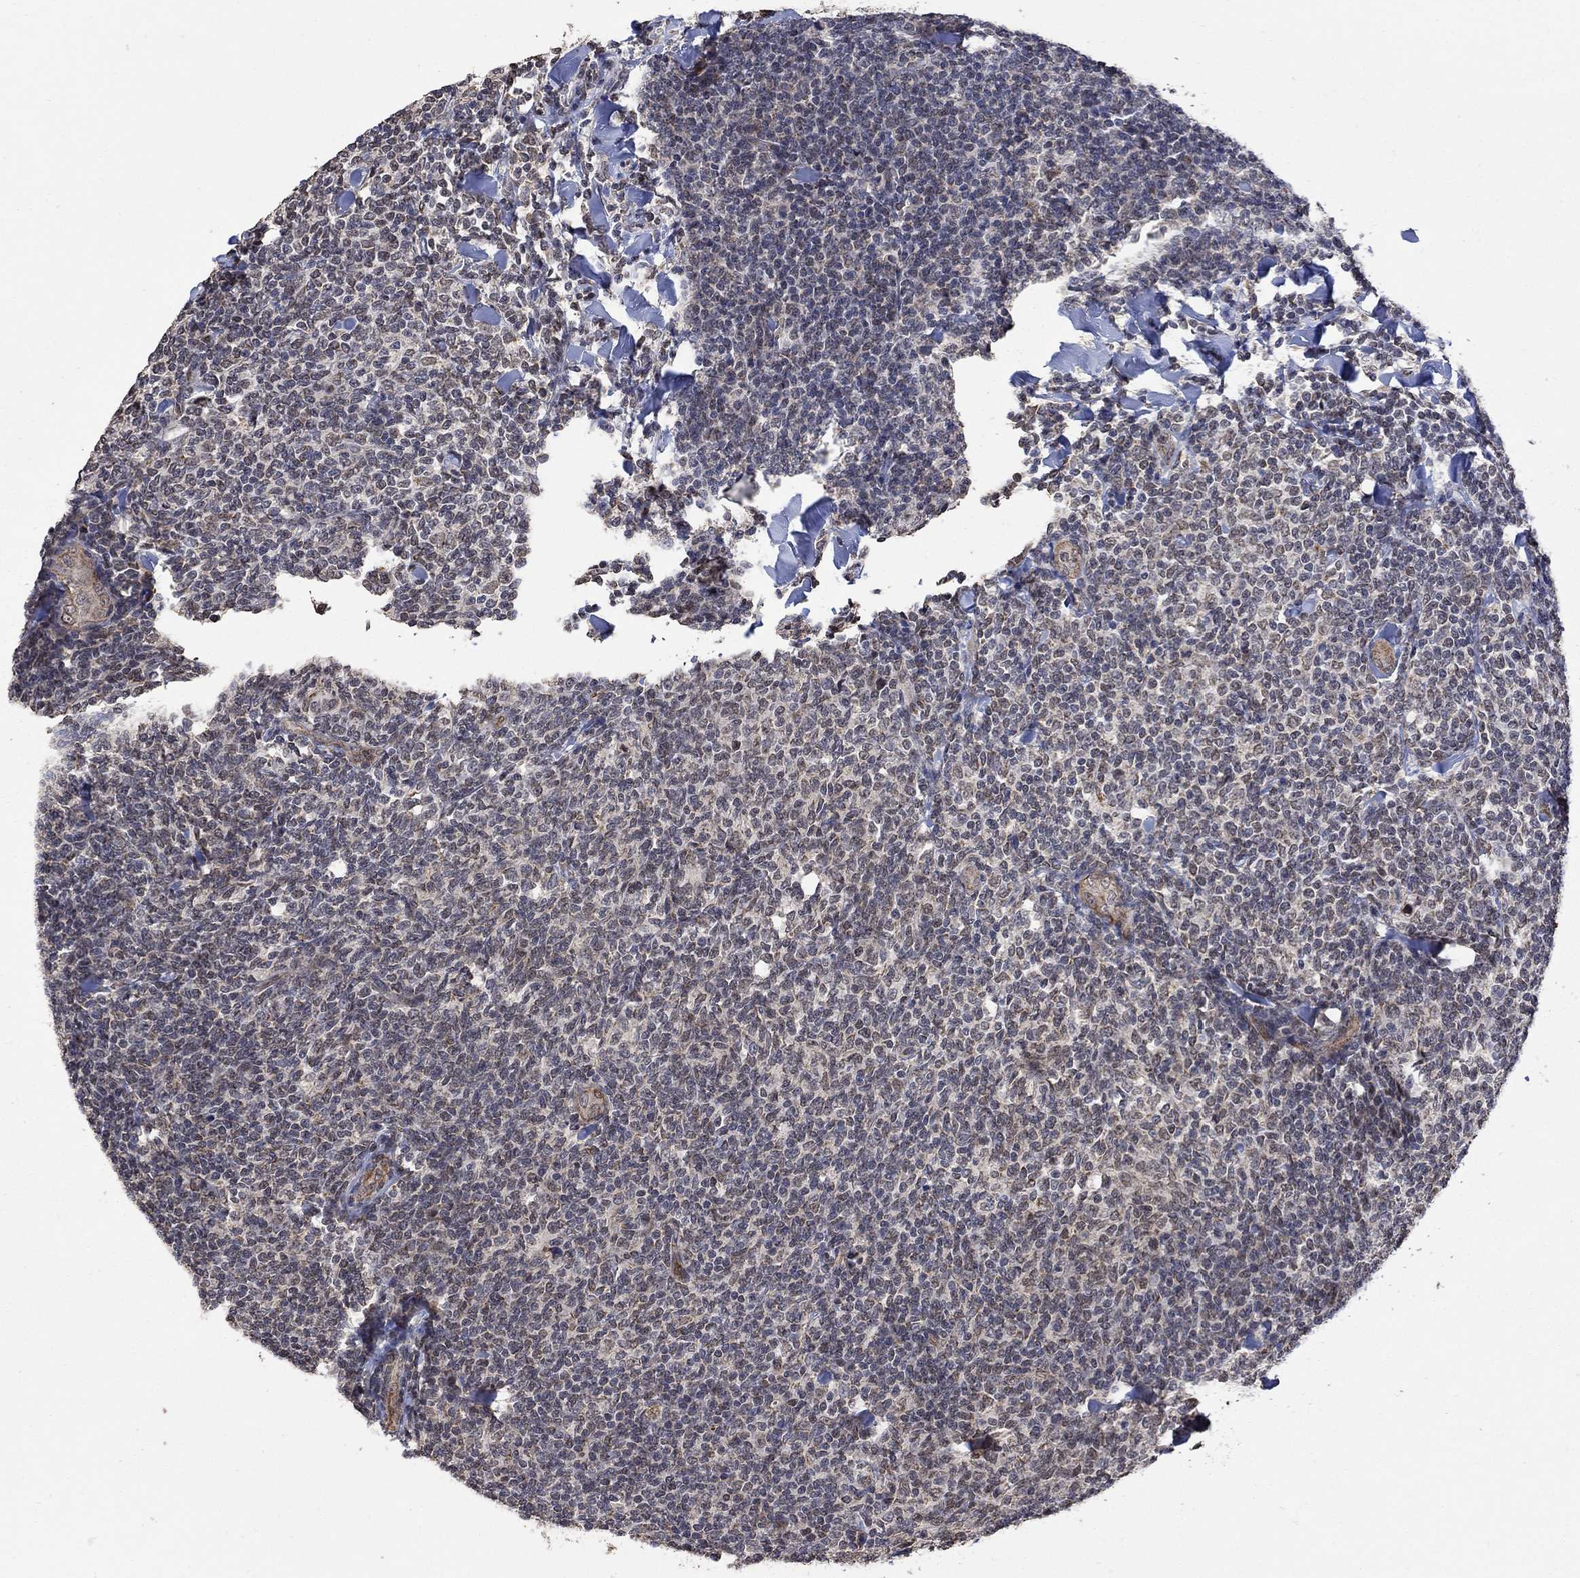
{"staining": {"intensity": "negative", "quantity": "none", "location": "none"}, "tissue": "lymphoma", "cell_type": "Tumor cells", "image_type": "cancer", "snomed": [{"axis": "morphology", "description": "Malignant lymphoma, non-Hodgkin's type, Low grade"}, {"axis": "topography", "description": "Lymph node"}], "caption": "Low-grade malignant lymphoma, non-Hodgkin's type was stained to show a protein in brown. There is no significant expression in tumor cells.", "gene": "ANKRA2", "patient": {"sex": "female", "age": 56}}